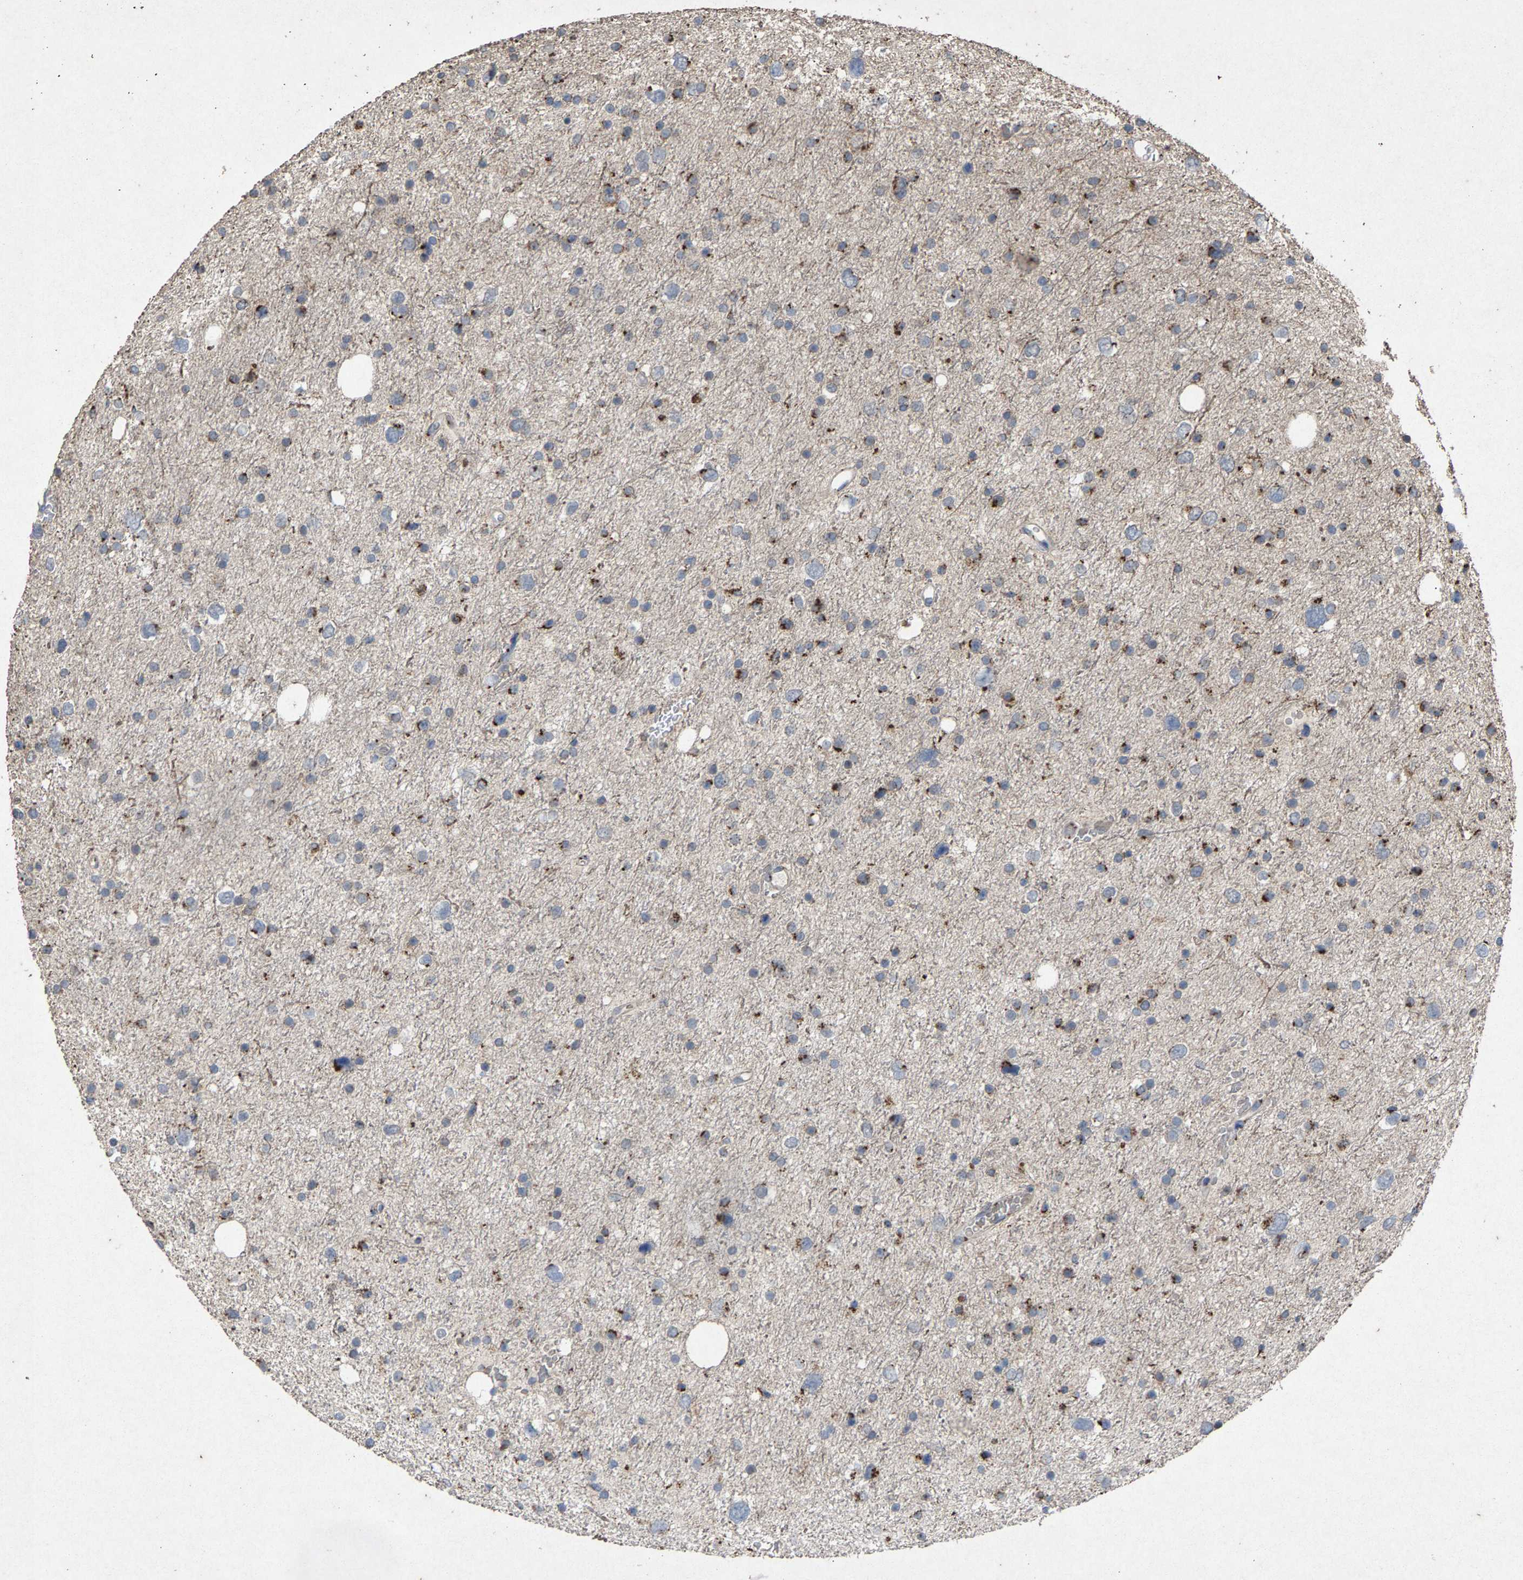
{"staining": {"intensity": "strong", "quantity": "25%-75%", "location": "cytoplasmic/membranous"}, "tissue": "glioma", "cell_type": "Tumor cells", "image_type": "cancer", "snomed": [{"axis": "morphology", "description": "Glioma, malignant, Low grade"}, {"axis": "topography", "description": "Brain"}], "caption": "Immunohistochemical staining of human low-grade glioma (malignant) reveals high levels of strong cytoplasmic/membranous protein expression in about 25%-75% of tumor cells.", "gene": "MAN2A1", "patient": {"sex": "female", "age": 37}}